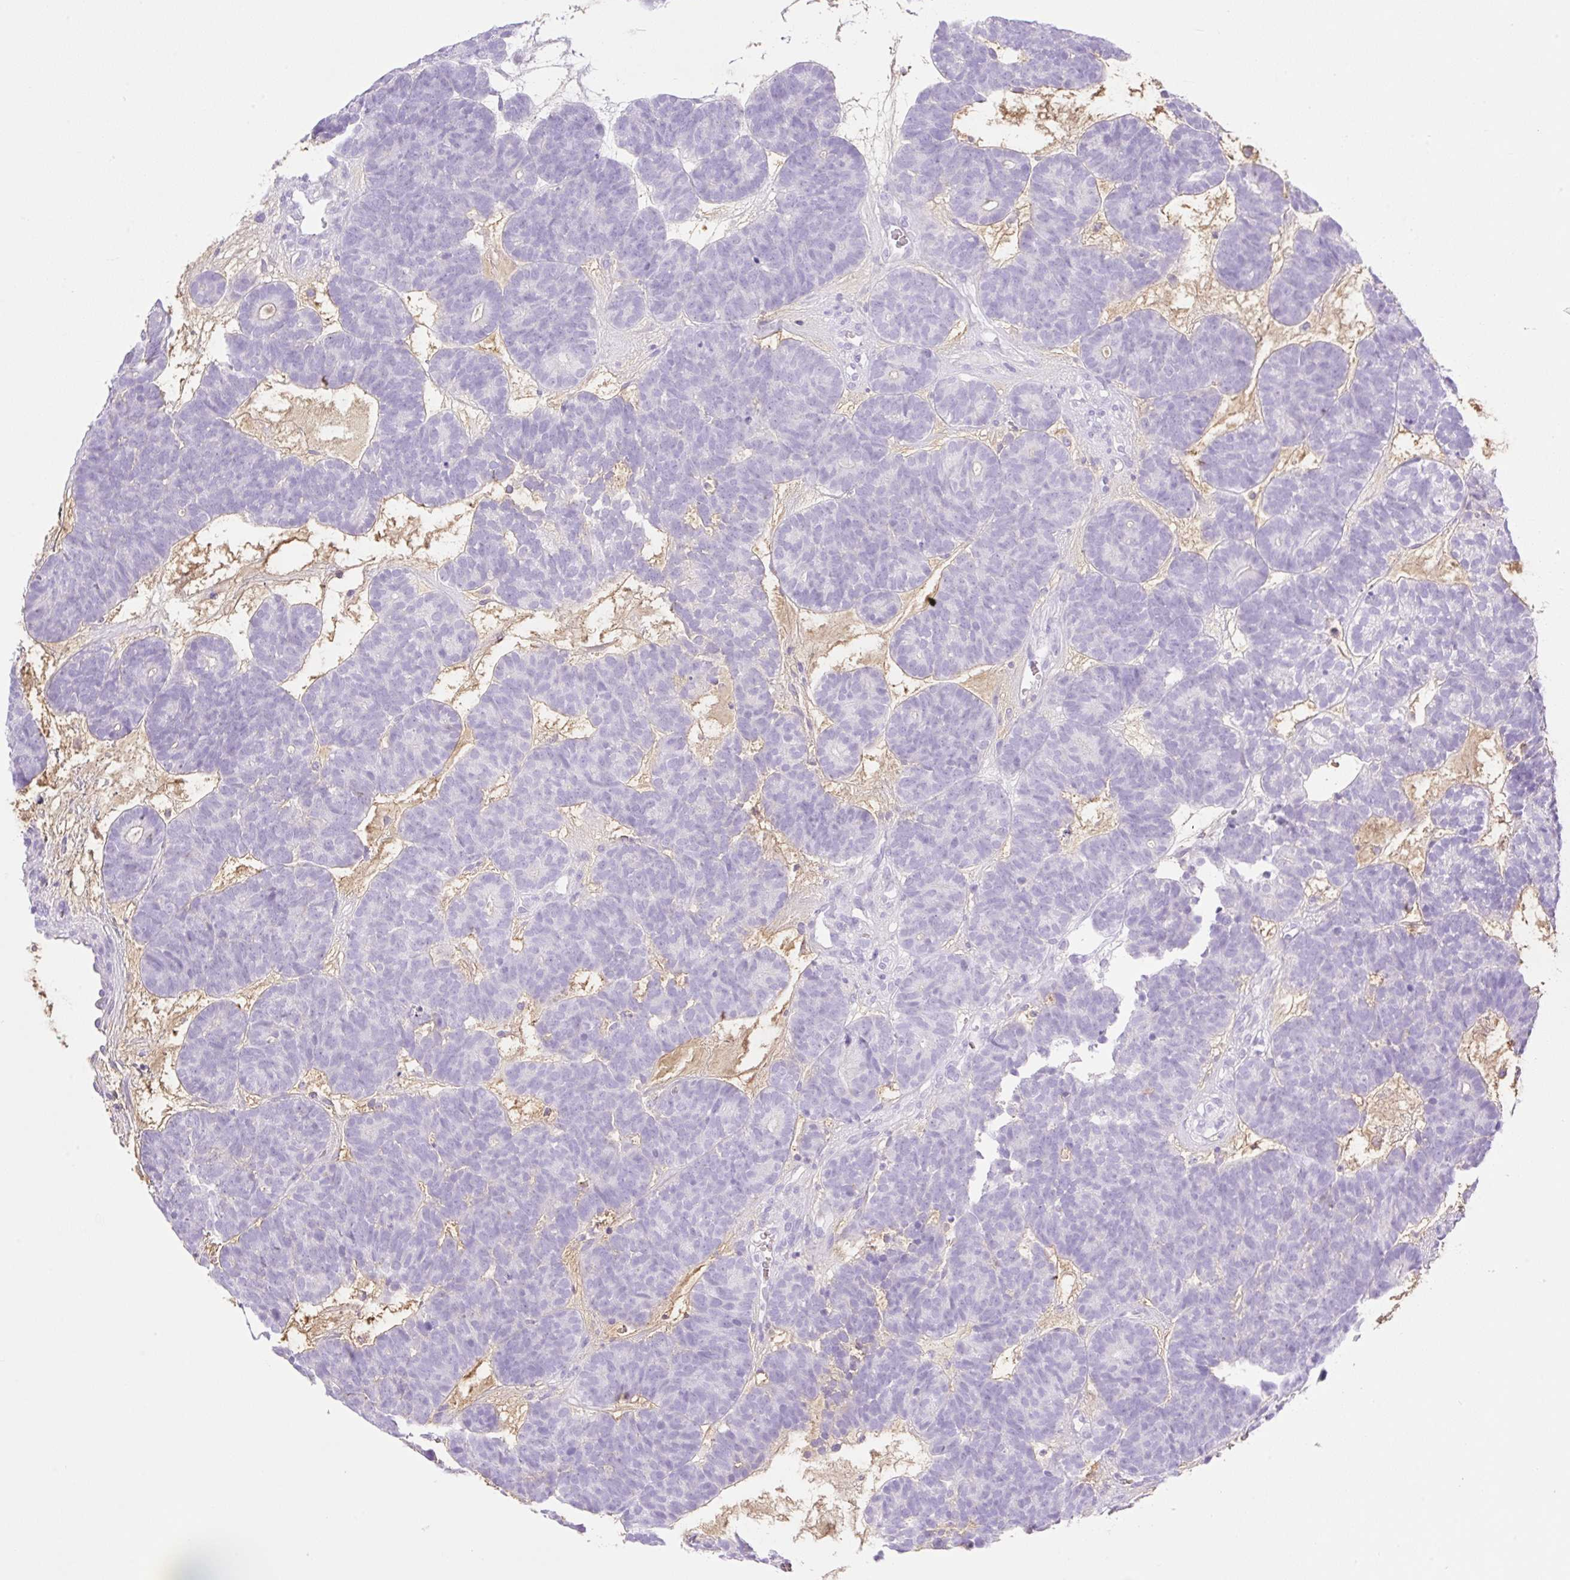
{"staining": {"intensity": "negative", "quantity": "none", "location": "none"}, "tissue": "head and neck cancer", "cell_type": "Tumor cells", "image_type": "cancer", "snomed": [{"axis": "morphology", "description": "Adenocarcinoma, NOS"}, {"axis": "topography", "description": "Head-Neck"}], "caption": "DAB (3,3'-diaminobenzidine) immunohistochemical staining of human head and neck cancer (adenocarcinoma) demonstrates no significant staining in tumor cells.", "gene": "CDX1", "patient": {"sex": "female", "age": 81}}